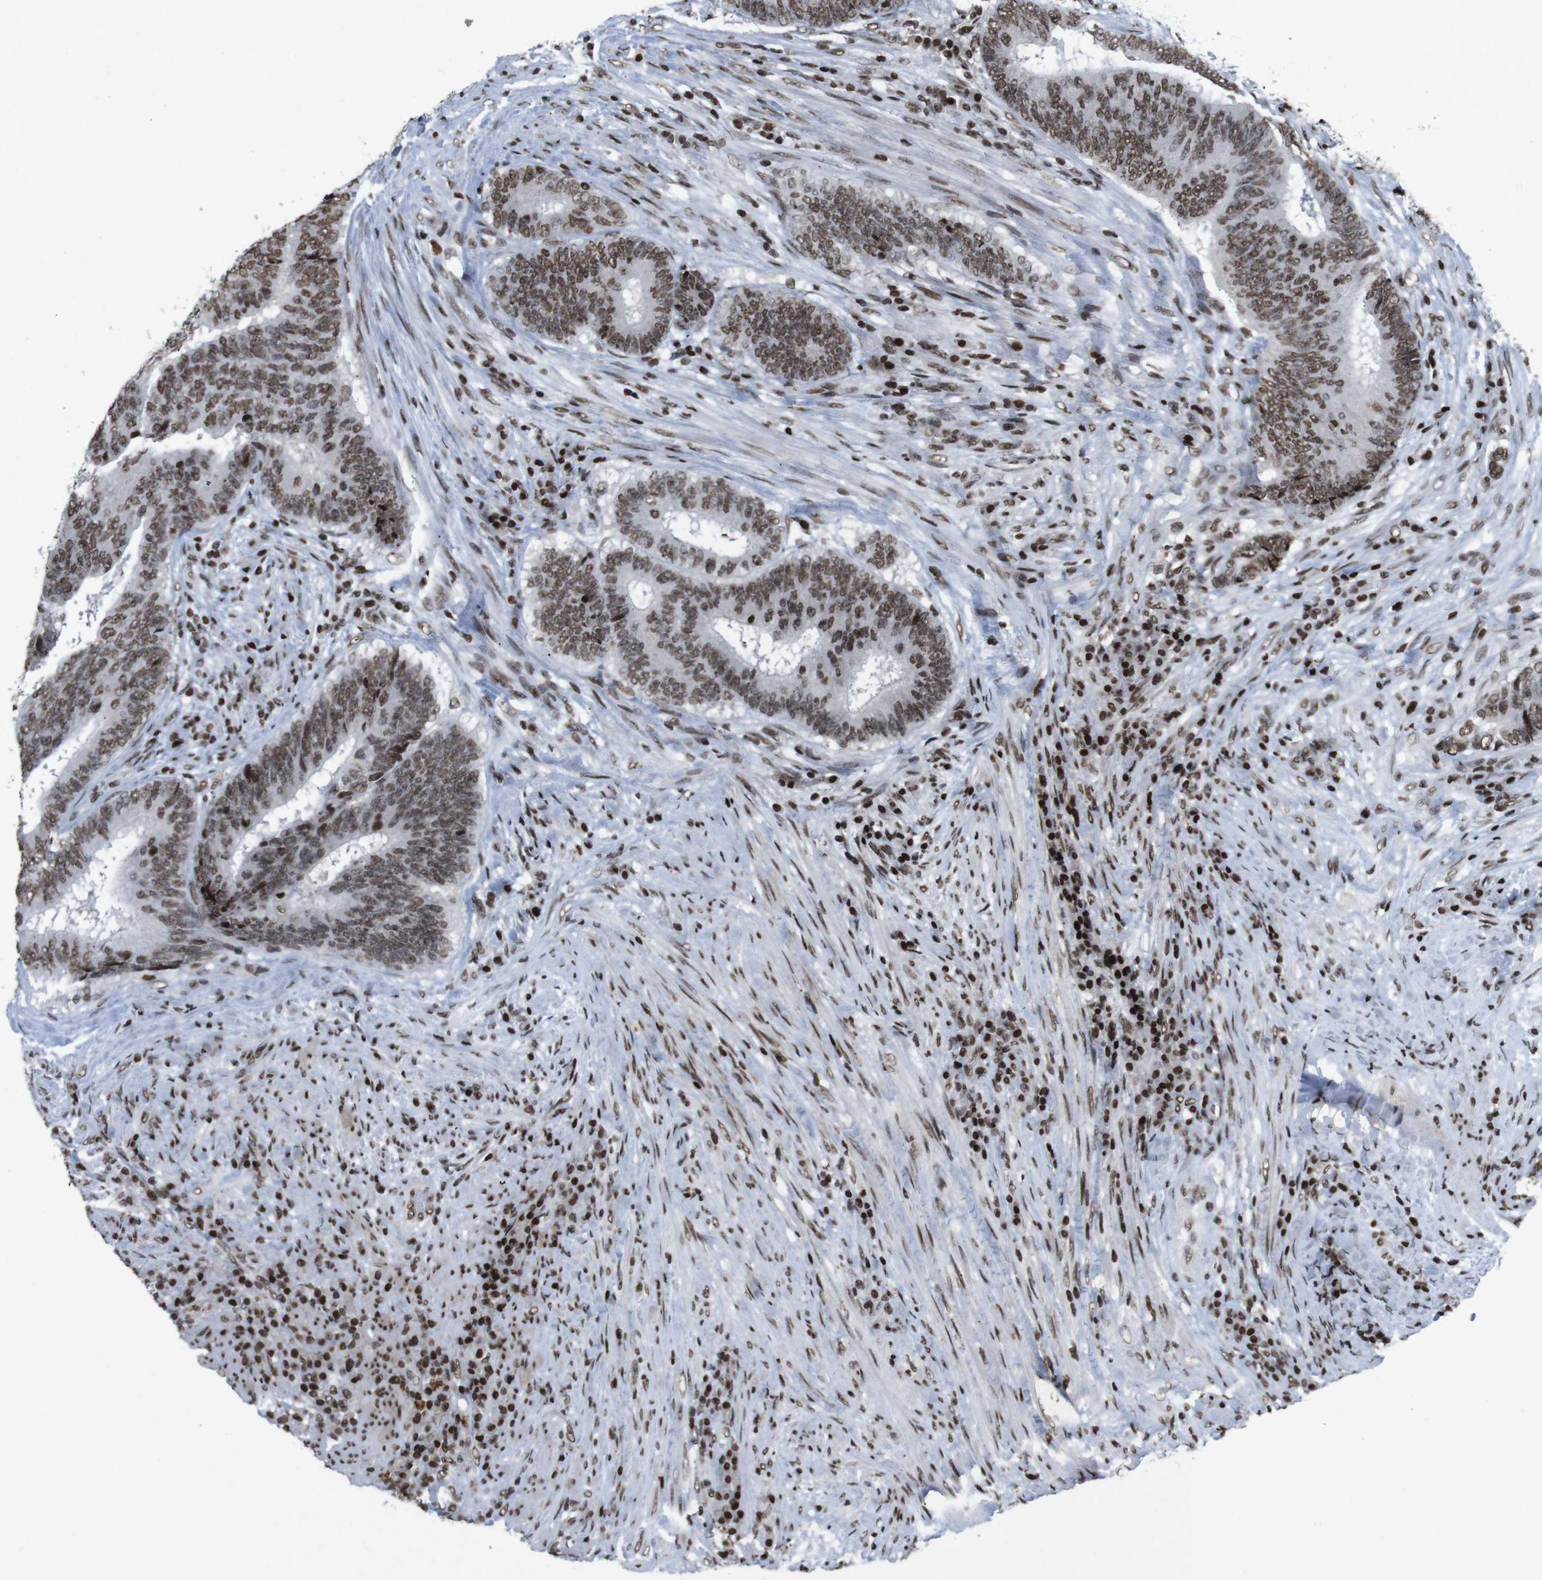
{"staining": {"intensity": "moderate", "quantity": ">75%", "location": "nuclear"}, "tissue": "colorectal cancer", "cell_type": "Tumor cells", "image_type": "cancer", "snomed": [{"axis": "morphology", "description": "Adenocarcinoma, NOS"}, {"axis": "topography", "description": "Rectum"}], "caption": "Immunohistochemistry (IHC) (DAB (3,3'-diaminobenzidine)) staining of colorectal adenocarcinoma exhibits moderate nuclear protein positivity in about >75% of tumor cells. (Stains: DAB in brown, nuclei in blue, Microscopy: brightfield microscopy at high magnification).", "gene": "MAGEH1", "patient": {"sex": "male", "age": 72}}